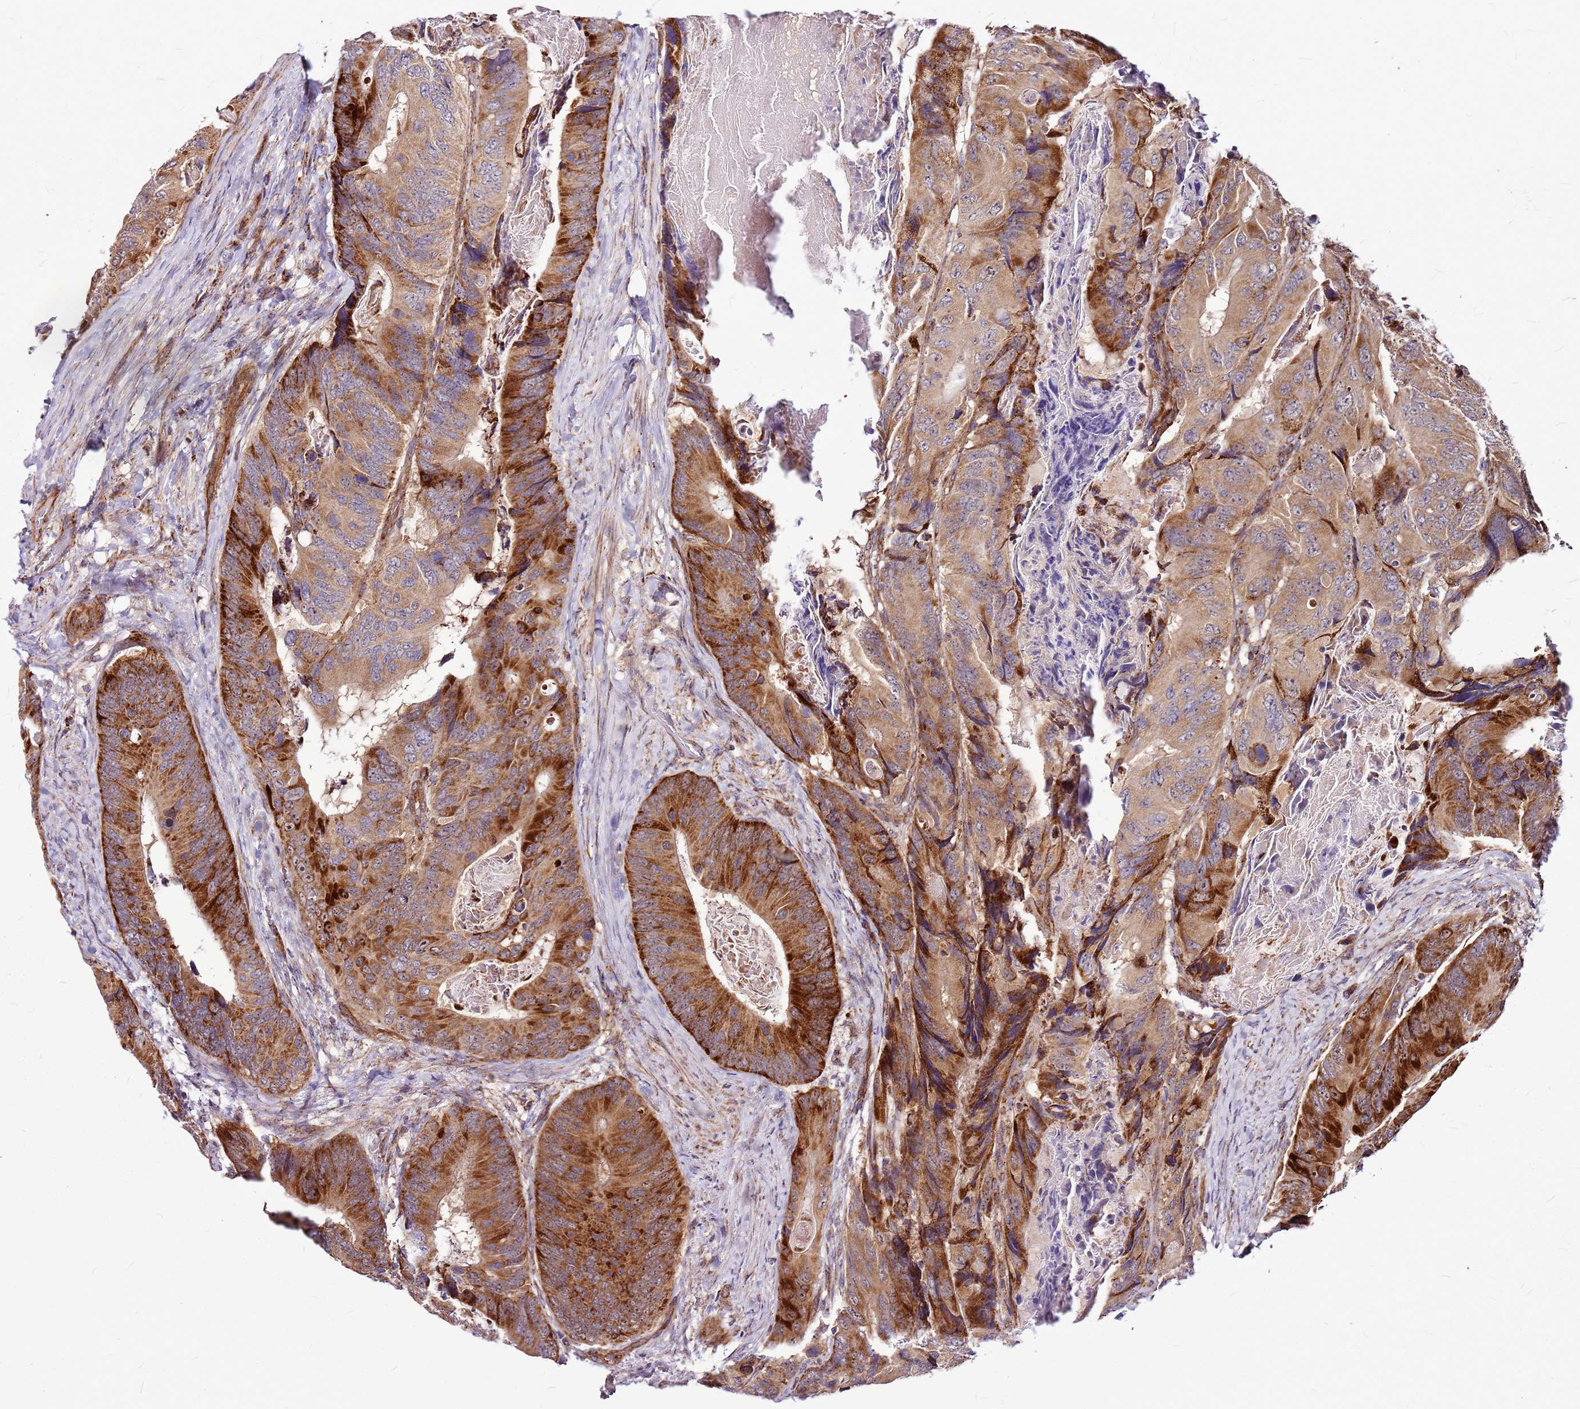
{"staining": {"intensity": "strong", "quantity": ">75%", "location": "cytoplasmic/membranous"}, "tissue": "colorectal cancer", "cell_type": "Tumor cells", "image_type": "cancer", "snomed": [{"axis": "morphology", "description": "Adenocarcinoma, NOS"}, {"axis": "topography", "description": "Colon"}], "caption": "A histopathology image of colorectal cancer stained for a protein displays strong cytoplasmic/membranous brown staining in tumor cells.", "gene": "OR51T1", "patient": {"sex": "male", "age": 84}}